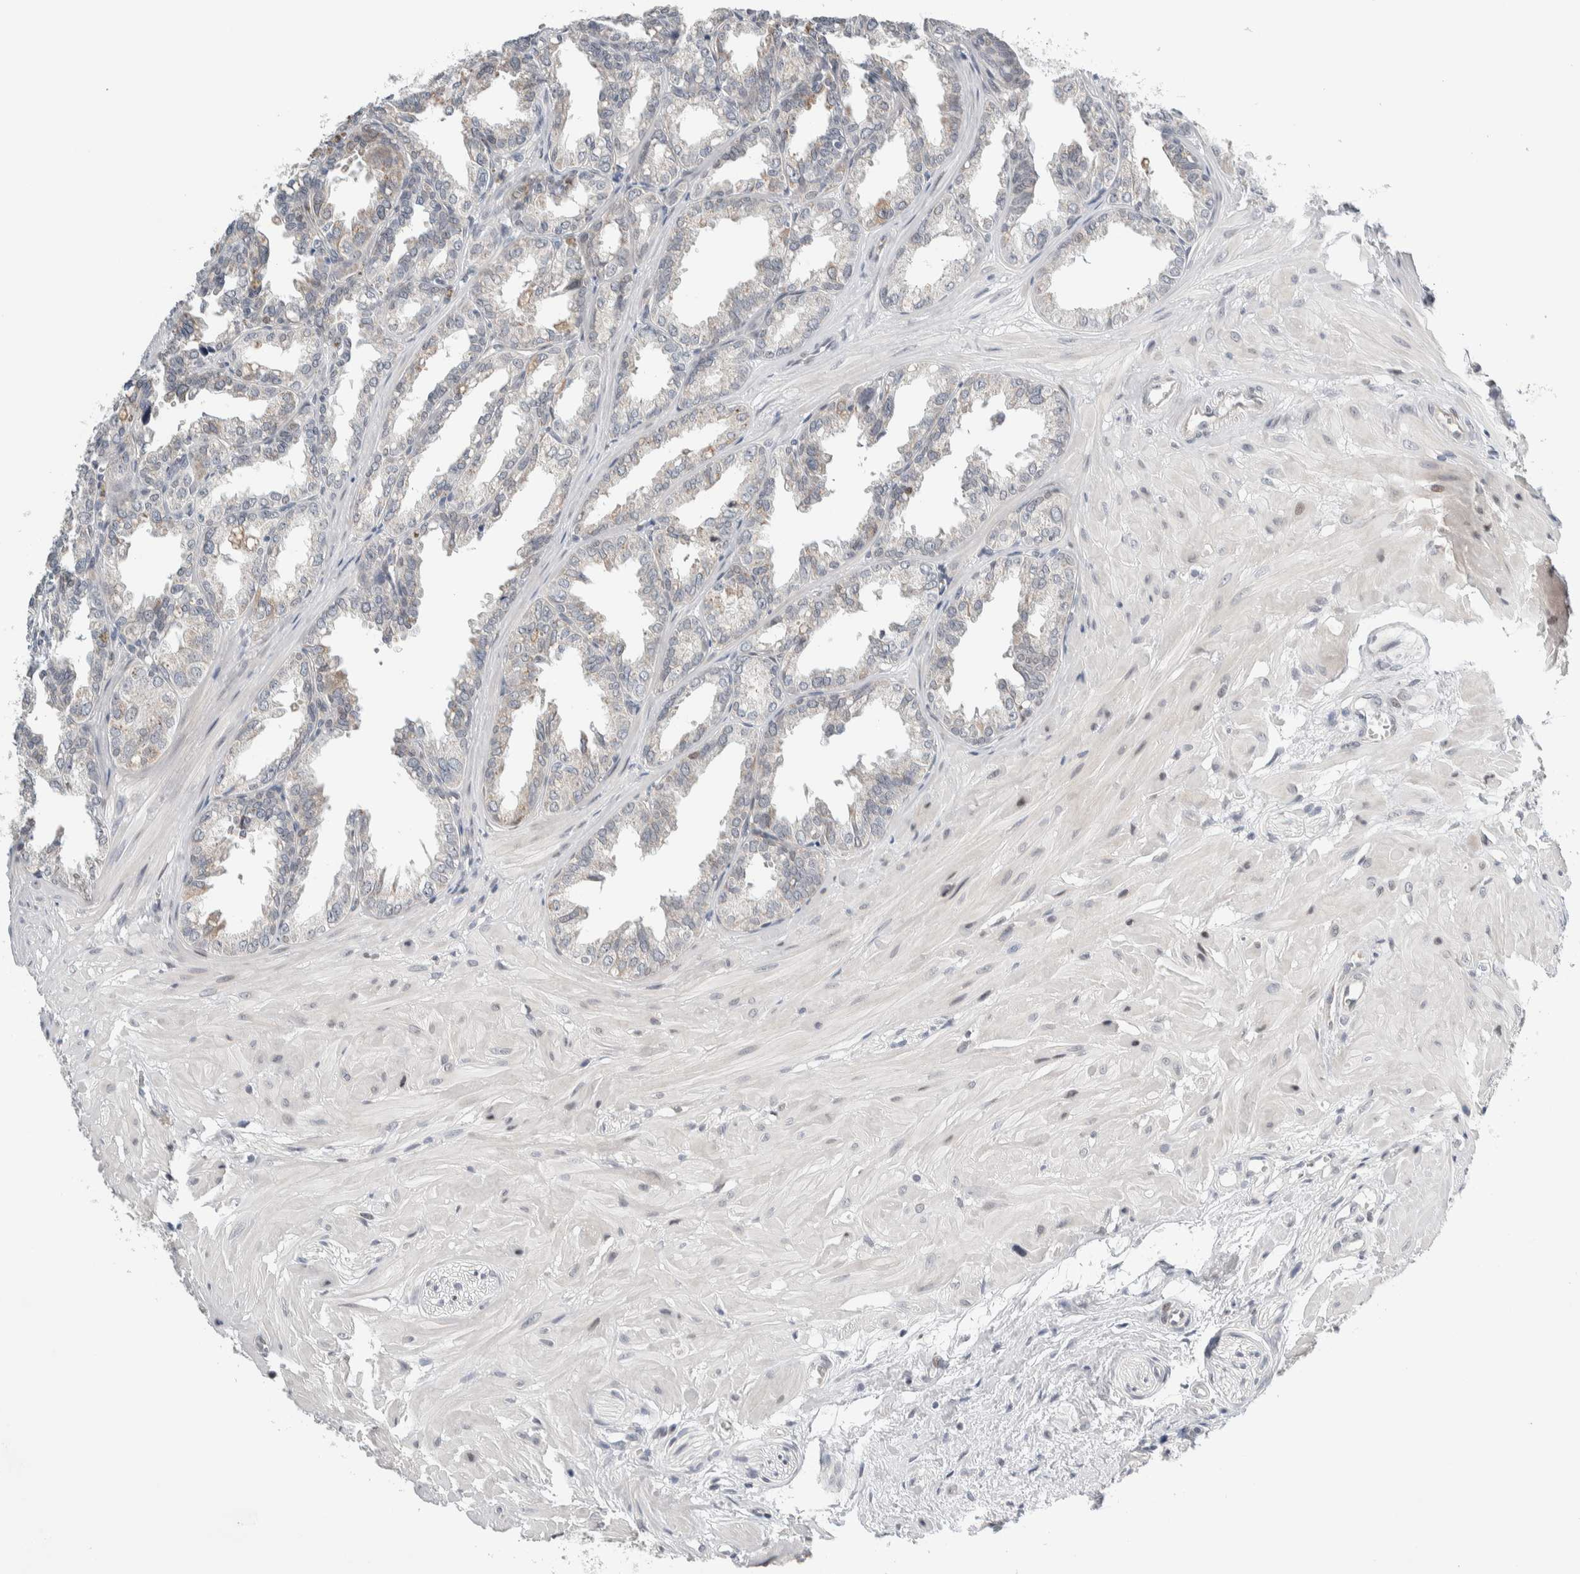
{"staining": {"intensity": "weak", "quantity": "<25%", "location": "cytoplasmic/membranous"}, "tissue": "seminal vesicle", "cell_type": "Glandular cells", "image_type": "normal", "snomed": [{"axis": "morphology", "description": "Normal tissue, NOS"}, {"axis": "topography", "description": "Prostate"}, {"axis": "topography", "description": "Seminal veicle"}], "caption": "Glandular cells are negative for protein expression in normal human seminal vesicle. (DAB (3,3'-diaminobenzidine) immunohistochemistry, high magnification).", "gene": "NEUROD1", "patient": {"sex": "male", "age": 51}}